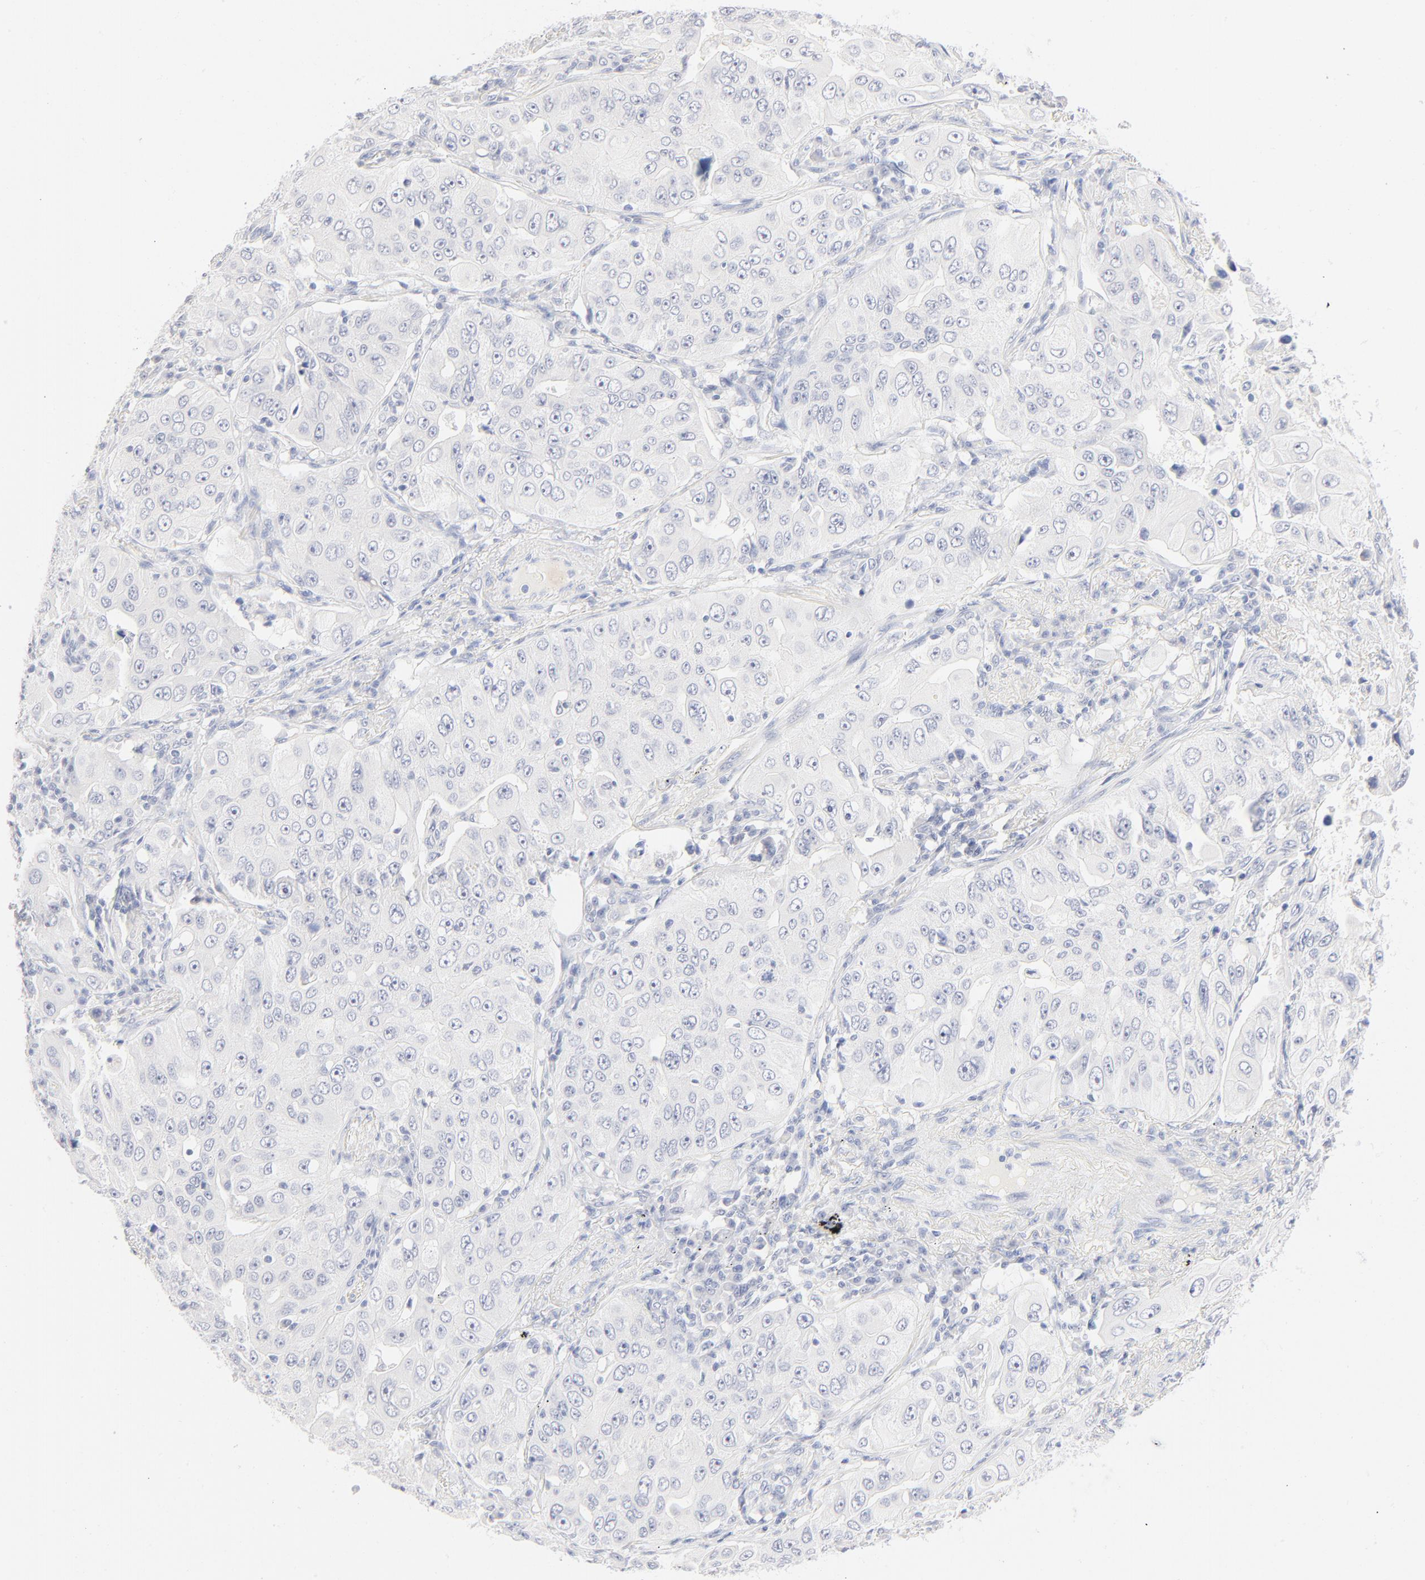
{"staining": {"intensity": "negative", "quantity": "none", "location": "none"}, "tissue": "lung cancer", "cell_type": "Tumor cells", "image_type": "cancer", "snomed": [{"axis": "morphology", "description": "Adenocarcinoma, NOS"}, {"axis": "topography", "description": "Lung"}], "caption": "The IHC micrograph has no significant positivity in tumor cells of lung adenocarcinoma tissue.", "gene": "ONECUT1", "patient": {"sex": "male", "age": 84}}